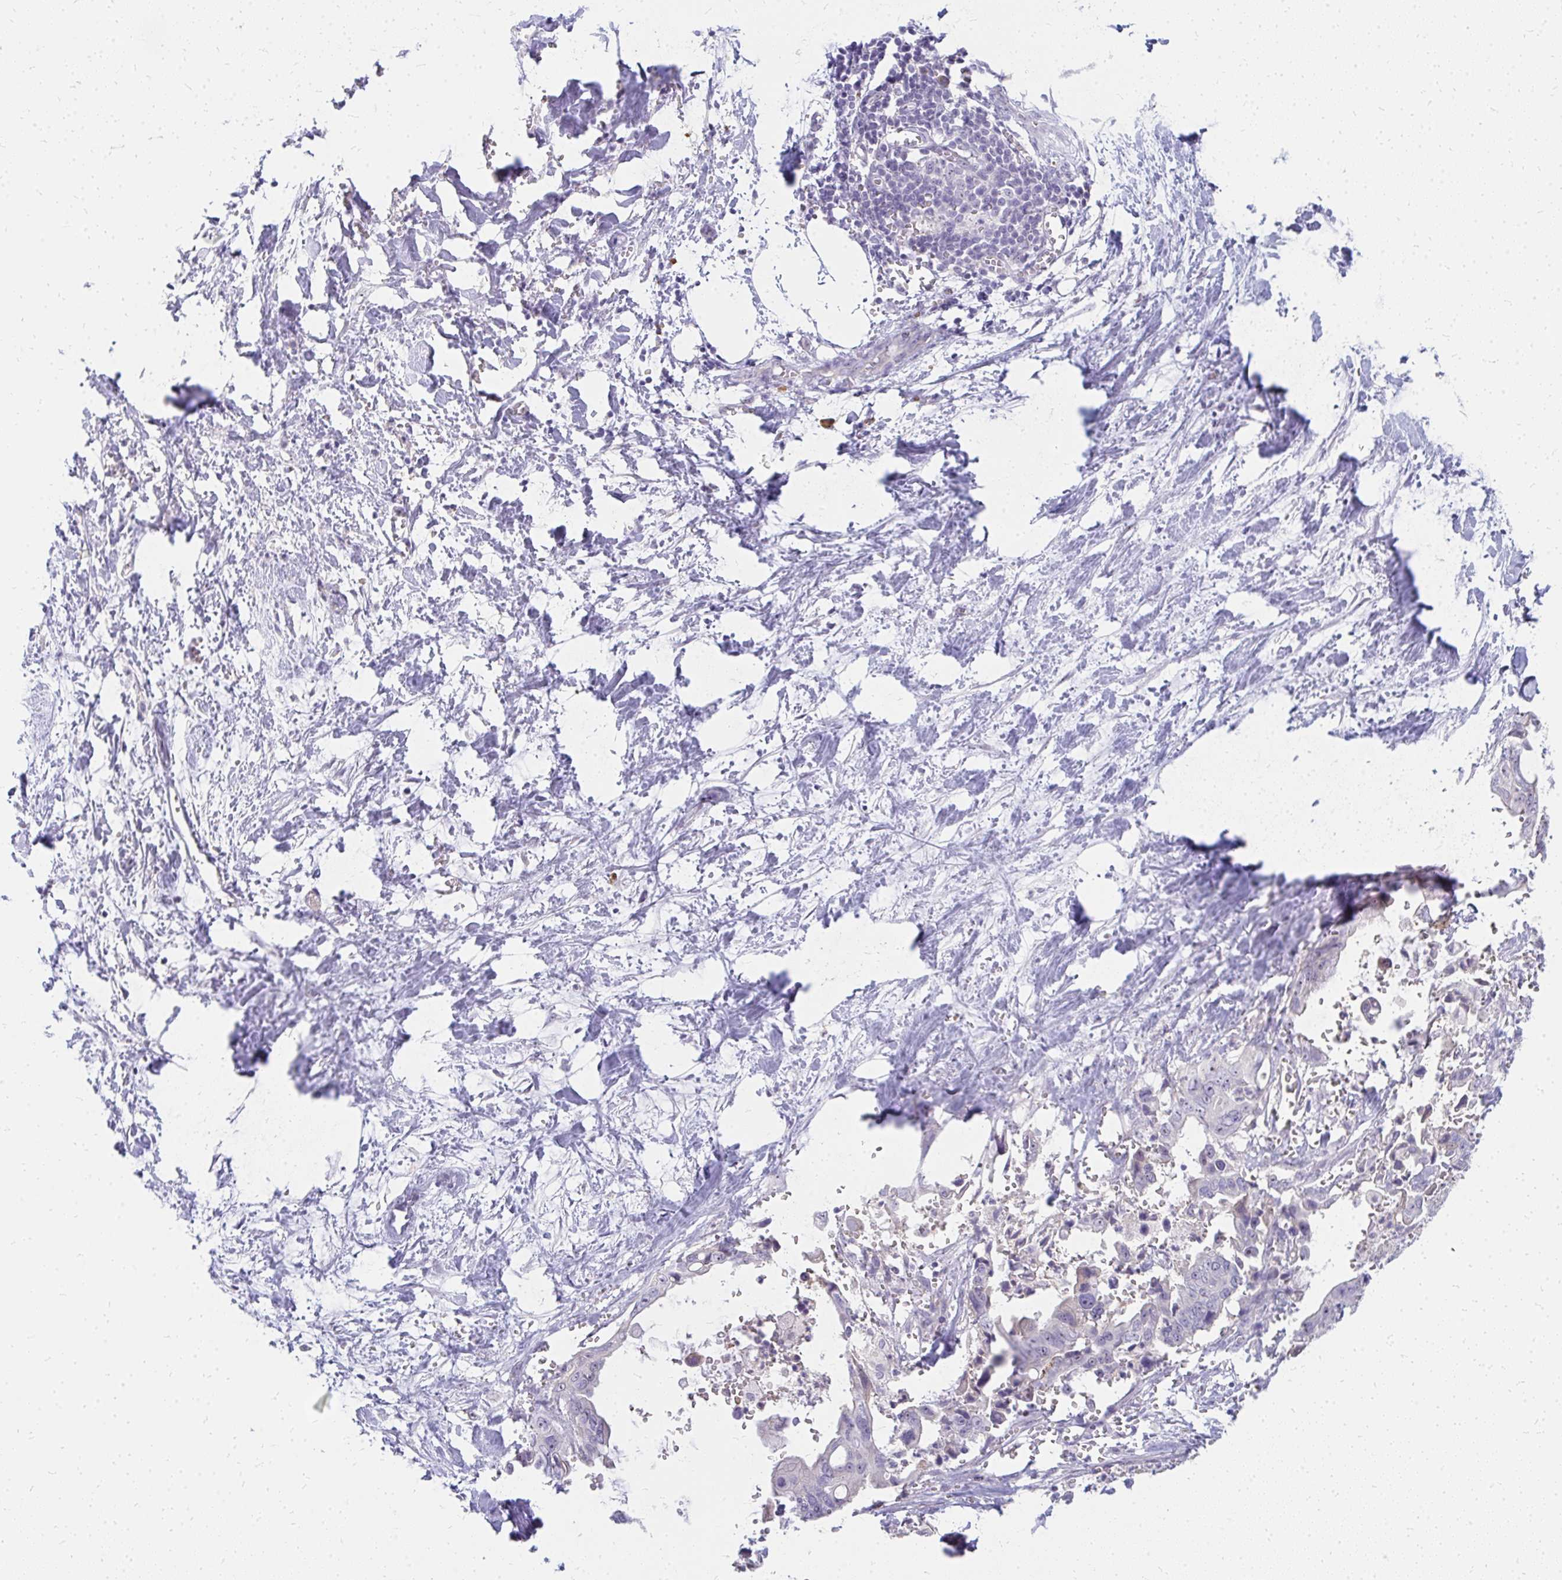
{"staining": {"intensity": "negative", "quantity": "none", "location": "none"}, "tissue": "pancreatic cancer", "cell_type": "Tumor cells", "image_type": "cancer", "snomed": [{"axis": "morphology", "description": "Adenocarcinoma, NOS"}, {"axis": "topography", "description": "Pancreas"}], "caption": "Protein analysis of adenocarcinoma (pancreatic) exhibits no significant positivity in tumor cells.", "gene": "FAM9A", "patient": {"sex": "male", "age": 61}}